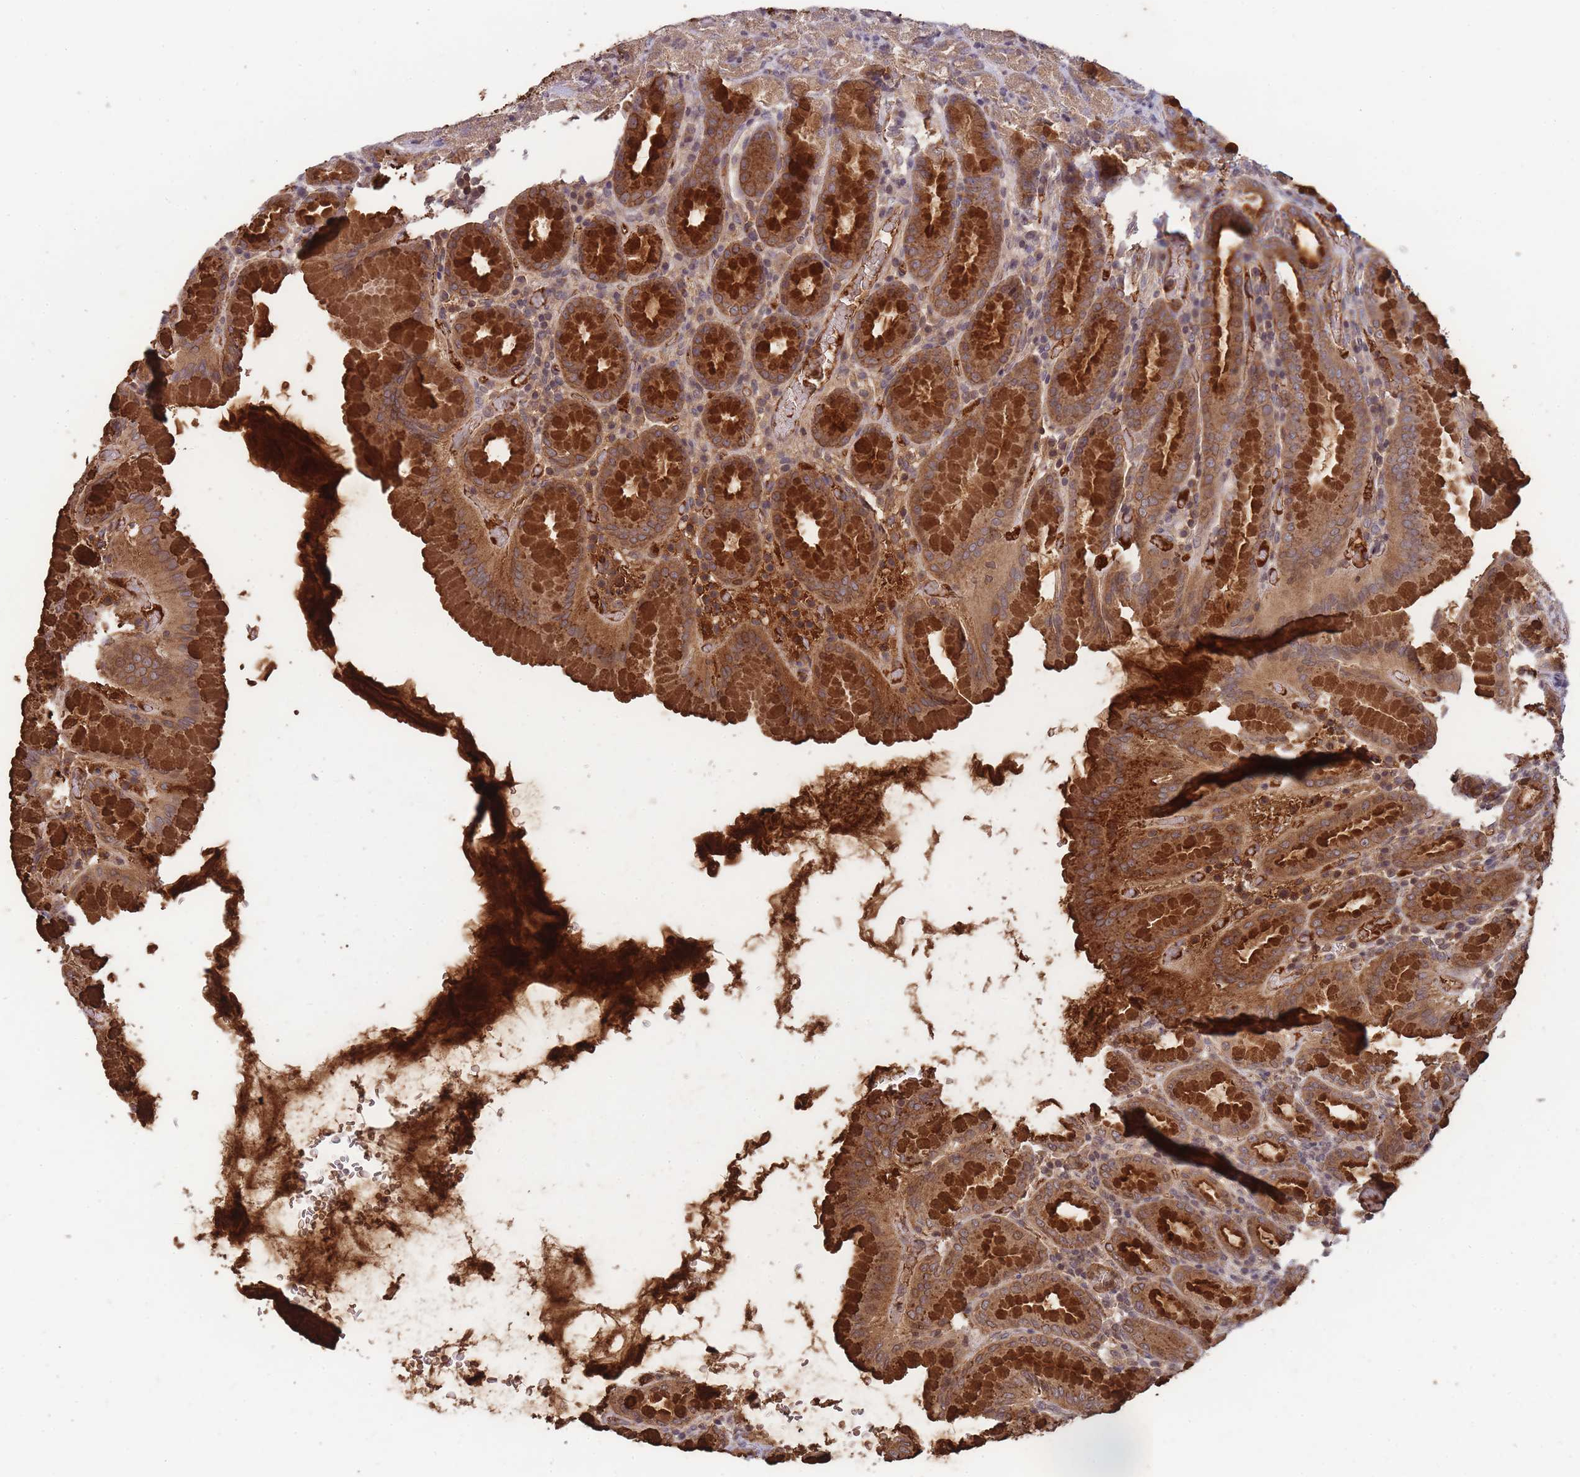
{"staining": {"intensity": "strong", "quantity": ">75%", "location": "cytoplasmic/membranous"}, "tissue": "stomach", "cell_type": "Glandular cells", "image_type": "normal", "snomed": [{"axis": "morphology", "description": "Normal tissue, NOS"}, {"axis": "topography", "description": "Stomach, upper"}, {"axis": "topography", "description": "Stomach"}], "caption": "Strong cytoplasmic/membranous staining is seen in about >75% of glandular cells in benign stomach. Using DAB (brown) and hematoxylin (blue) stains, captured at high magnification using brightfield microscopy.", "gene": "RALGDS", "patient": {"sex": "male", "age": 68}}